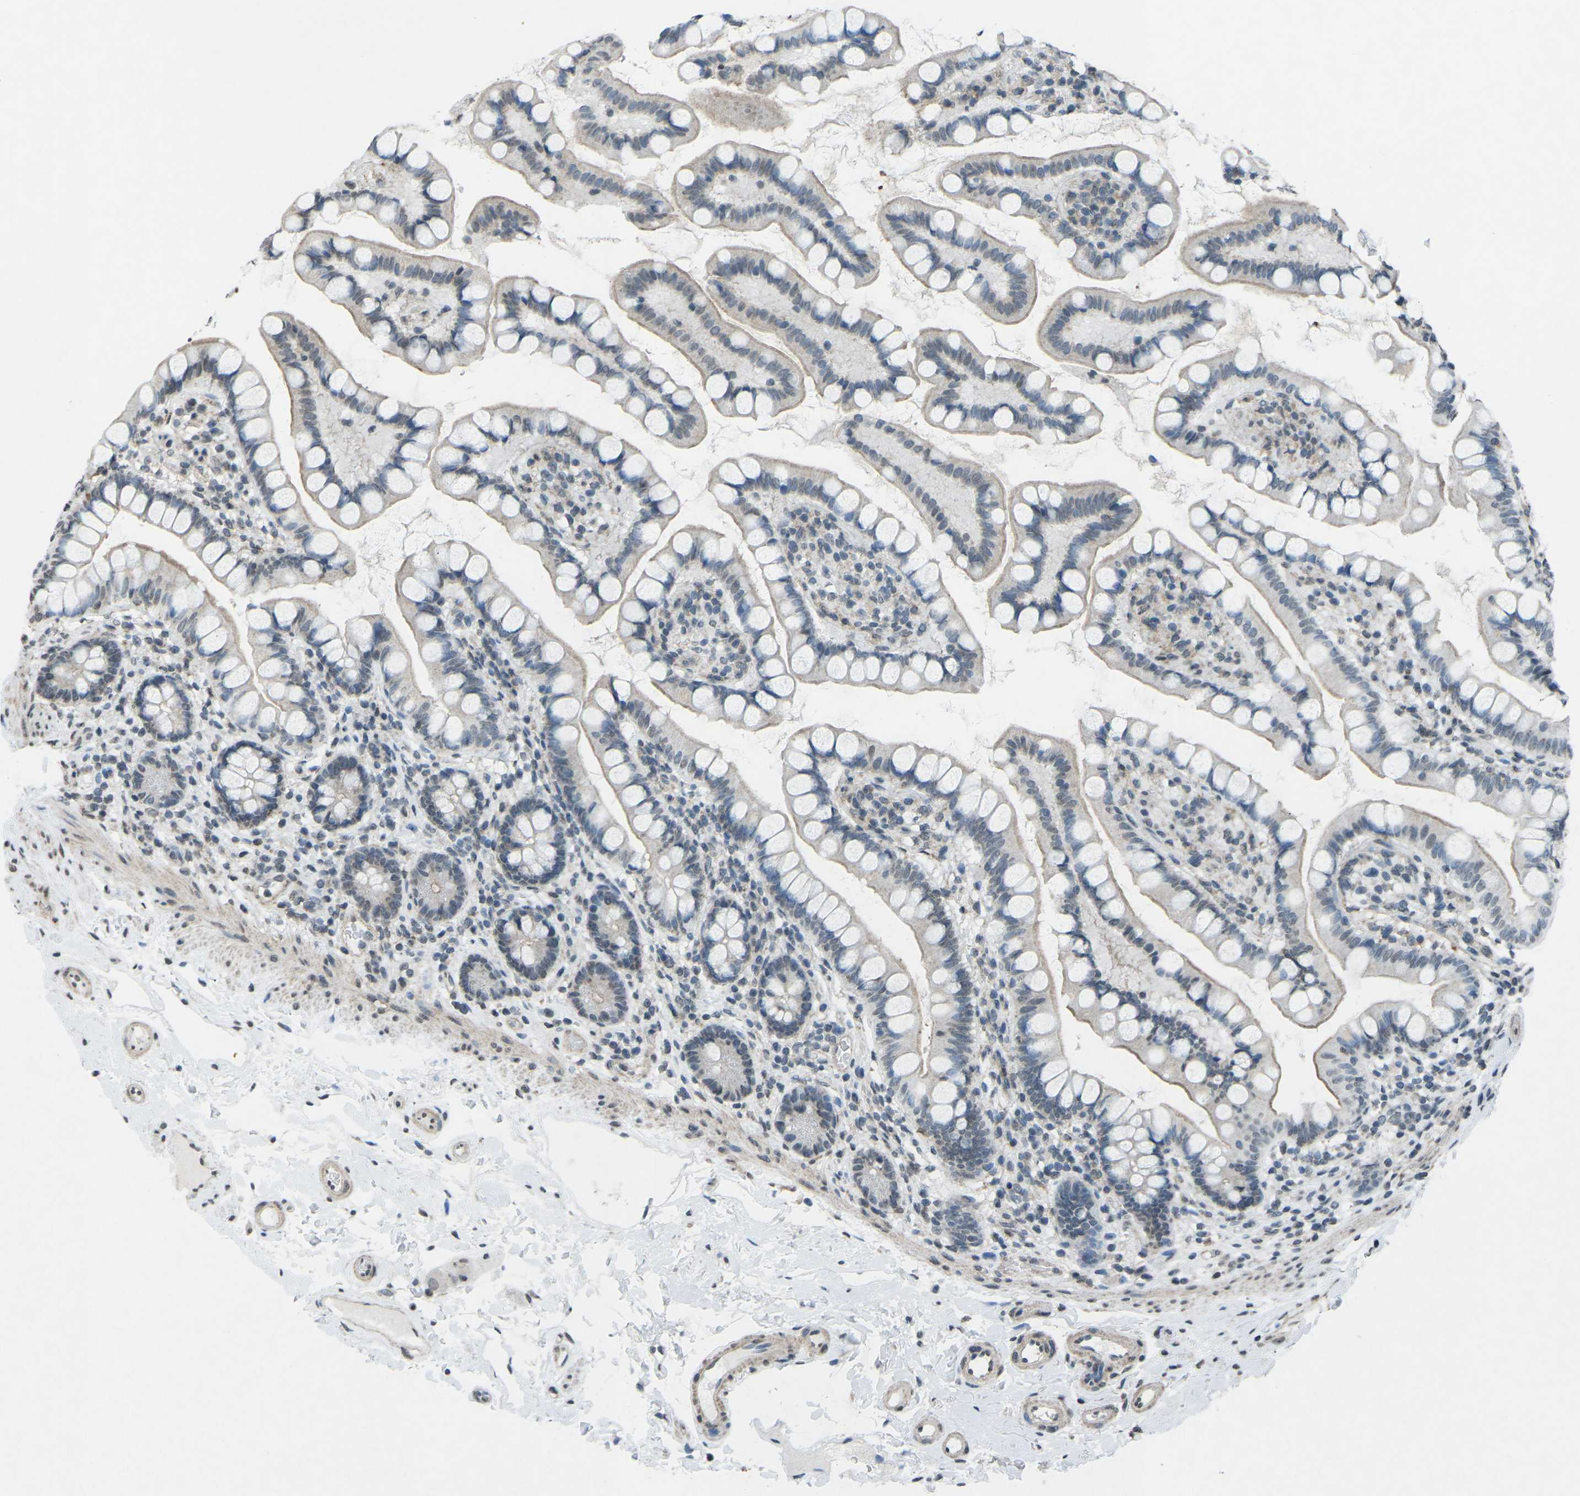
{"staining": {"intensity": "negative", "quantity": "none", "location": "none"}, "tissue": "small intestine", "cell_type": "Glandular cells", "image_type": "normal", "snomed": [{"axis": "morphology", "description": "Normal tissue, NOS"}, {"axis": "topography", "description": "Small intestine"}], "caption": "The immunohistochemistry (IHC) micrograph has no significant staining in glandular cells of small intestine. (DAB immunohistochemistry with hematoxylin counter stain).", "gene": "TFR2", "patient": {"sex": "female", "age": 84}}